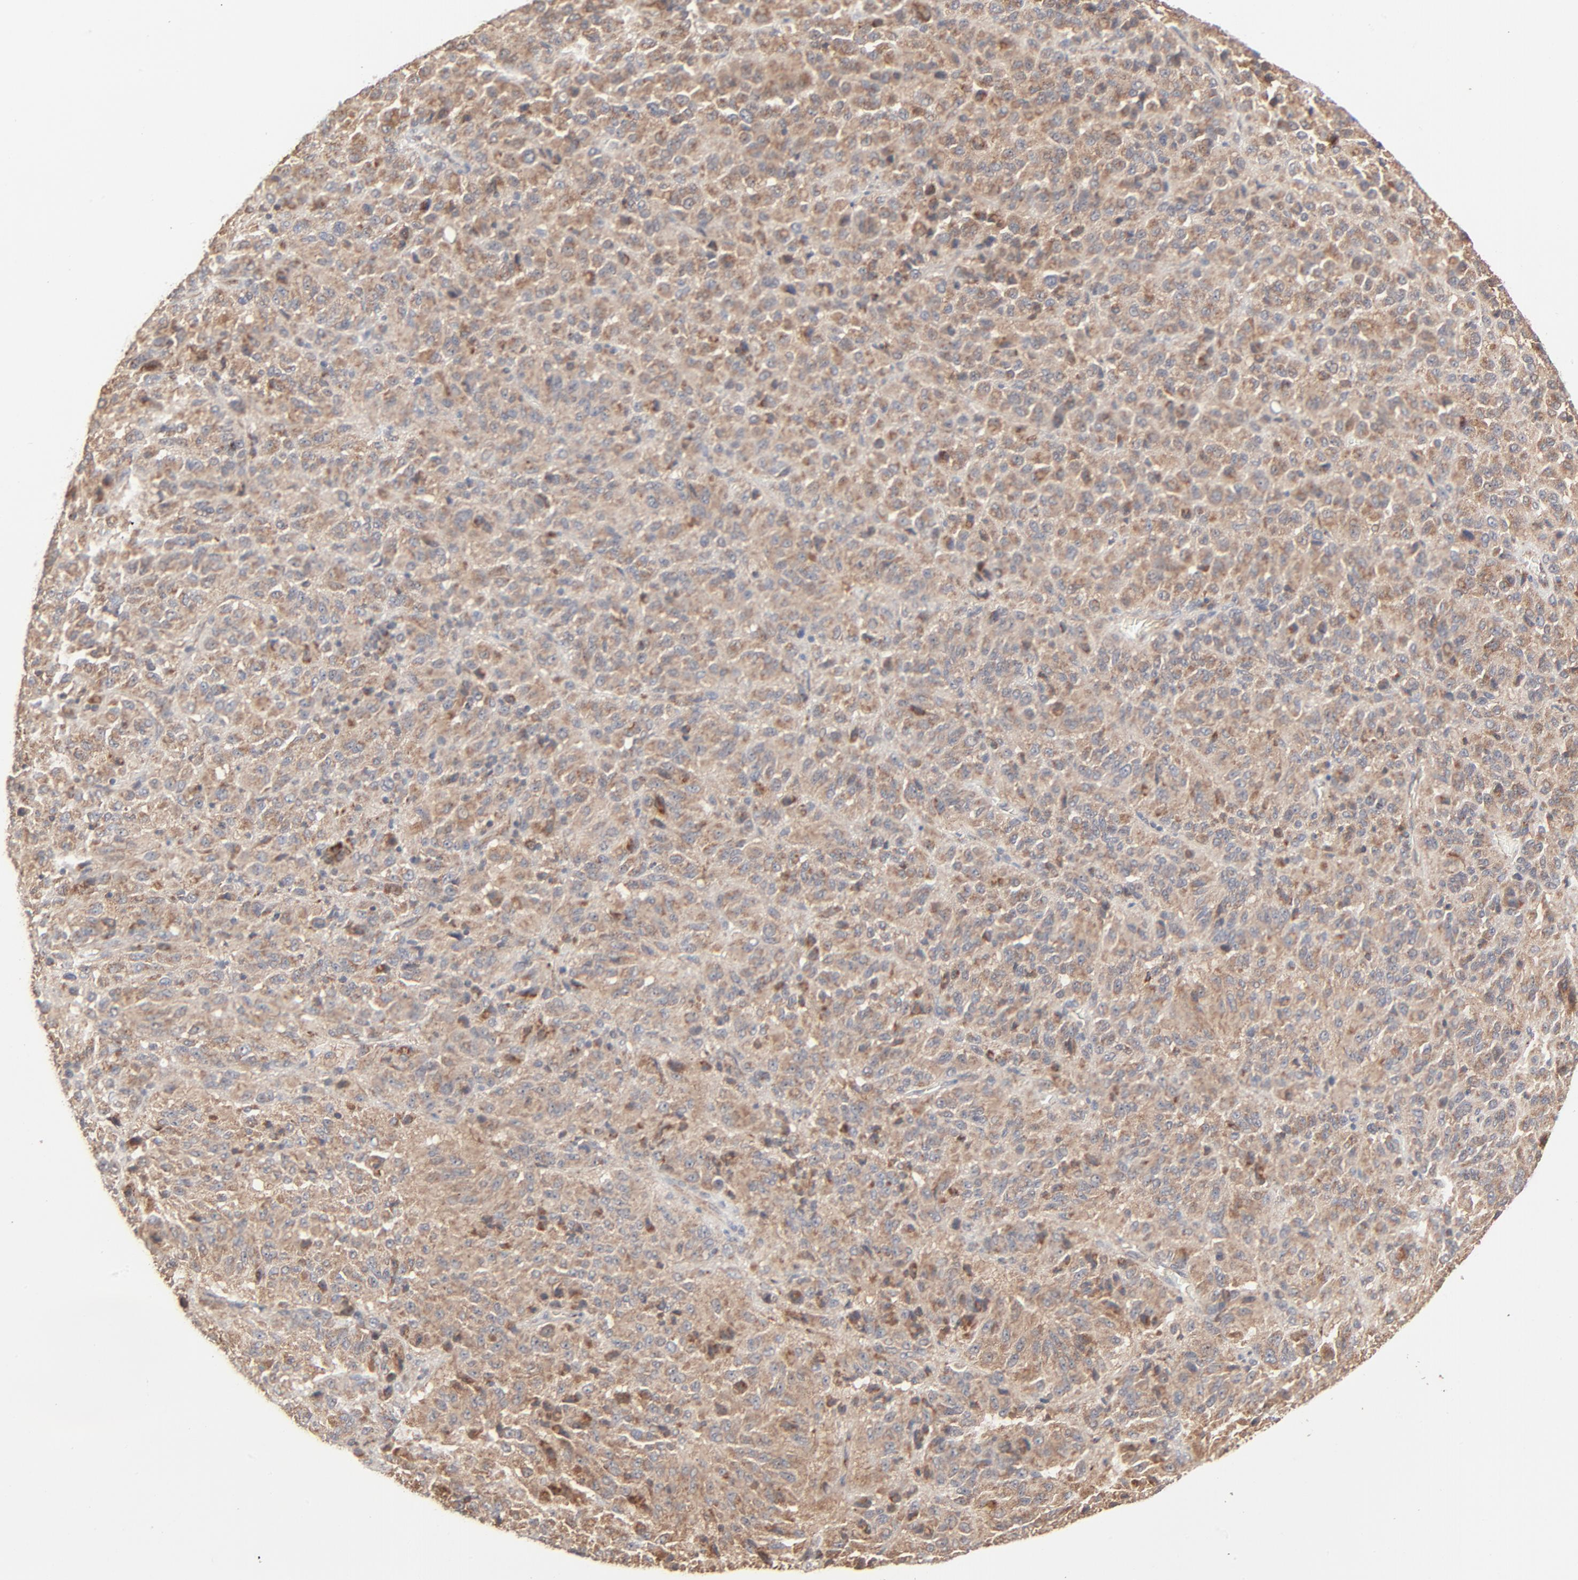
{"staining": {"intensity": "moderate", "quantity": ">75%", "location": "cytoplasmic/membranous"}, "tissue": "melanoma", "cell_type": "Tumor cells", "image_type": "cancer", "snomed": [{"axis": "morphology", "description": "Malignant melanoma, Metastatic site"}, {"axis": "topography", "description": "Lung"}], "caption": "Malignant melanoma (metastatic site) was stained to show a protein in brown. There is medium levels of moderate cytoplasmic/membranous staining in about >75% of tumor cells. (DAB (3,3'-diaminobenzidine) IHC, brown staining for protein, blue staining for nuclei).", "gene": "ABLIM3", "patient": {"sex": "male", "age": 64}}